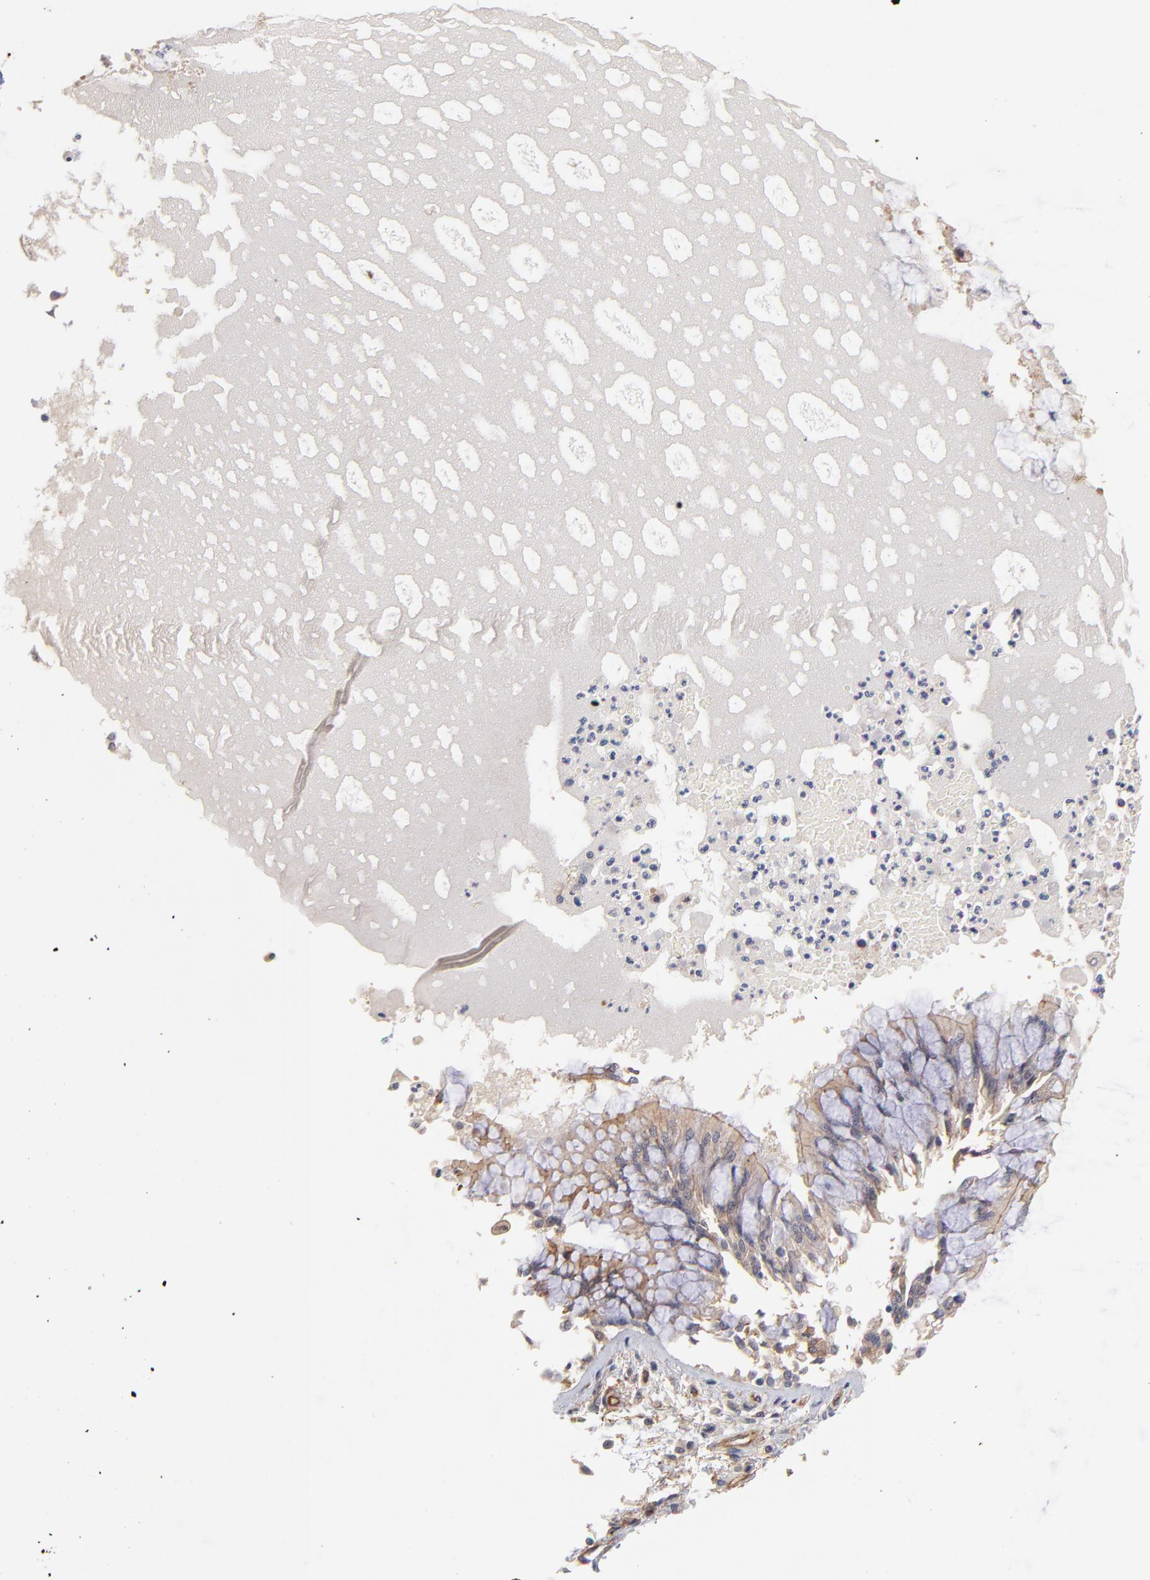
{"staining": {"intensity": "moderate", "quantity": ">75%", "location": "cytoplasmic/membranous"}, "tissue": "bronchus", "cell_type": "Respiratory epithelial cells", "image_type": "normal", "snomed": [{"axis": "morphology", "description": "Normal tissue, NOS"}, {"axis": "topography", "description": "Cartilage tissue"}, {"axis": "topography", "description": "Bronchus"}, {"axis": "topography", "description": "Lung"}], "caption": "IHC histopathology image of unremarkable bronchus: bronchus stained using immunohistochemistry displays medium levels of moderate protein expression localized specifically in the cytoplasmic/membranous of respiratory epithelial cells, appearing as a cytoplasmic/membranous brown color.", "gene": "STAP2", "patient": {"sex": "female", "age": 49}}